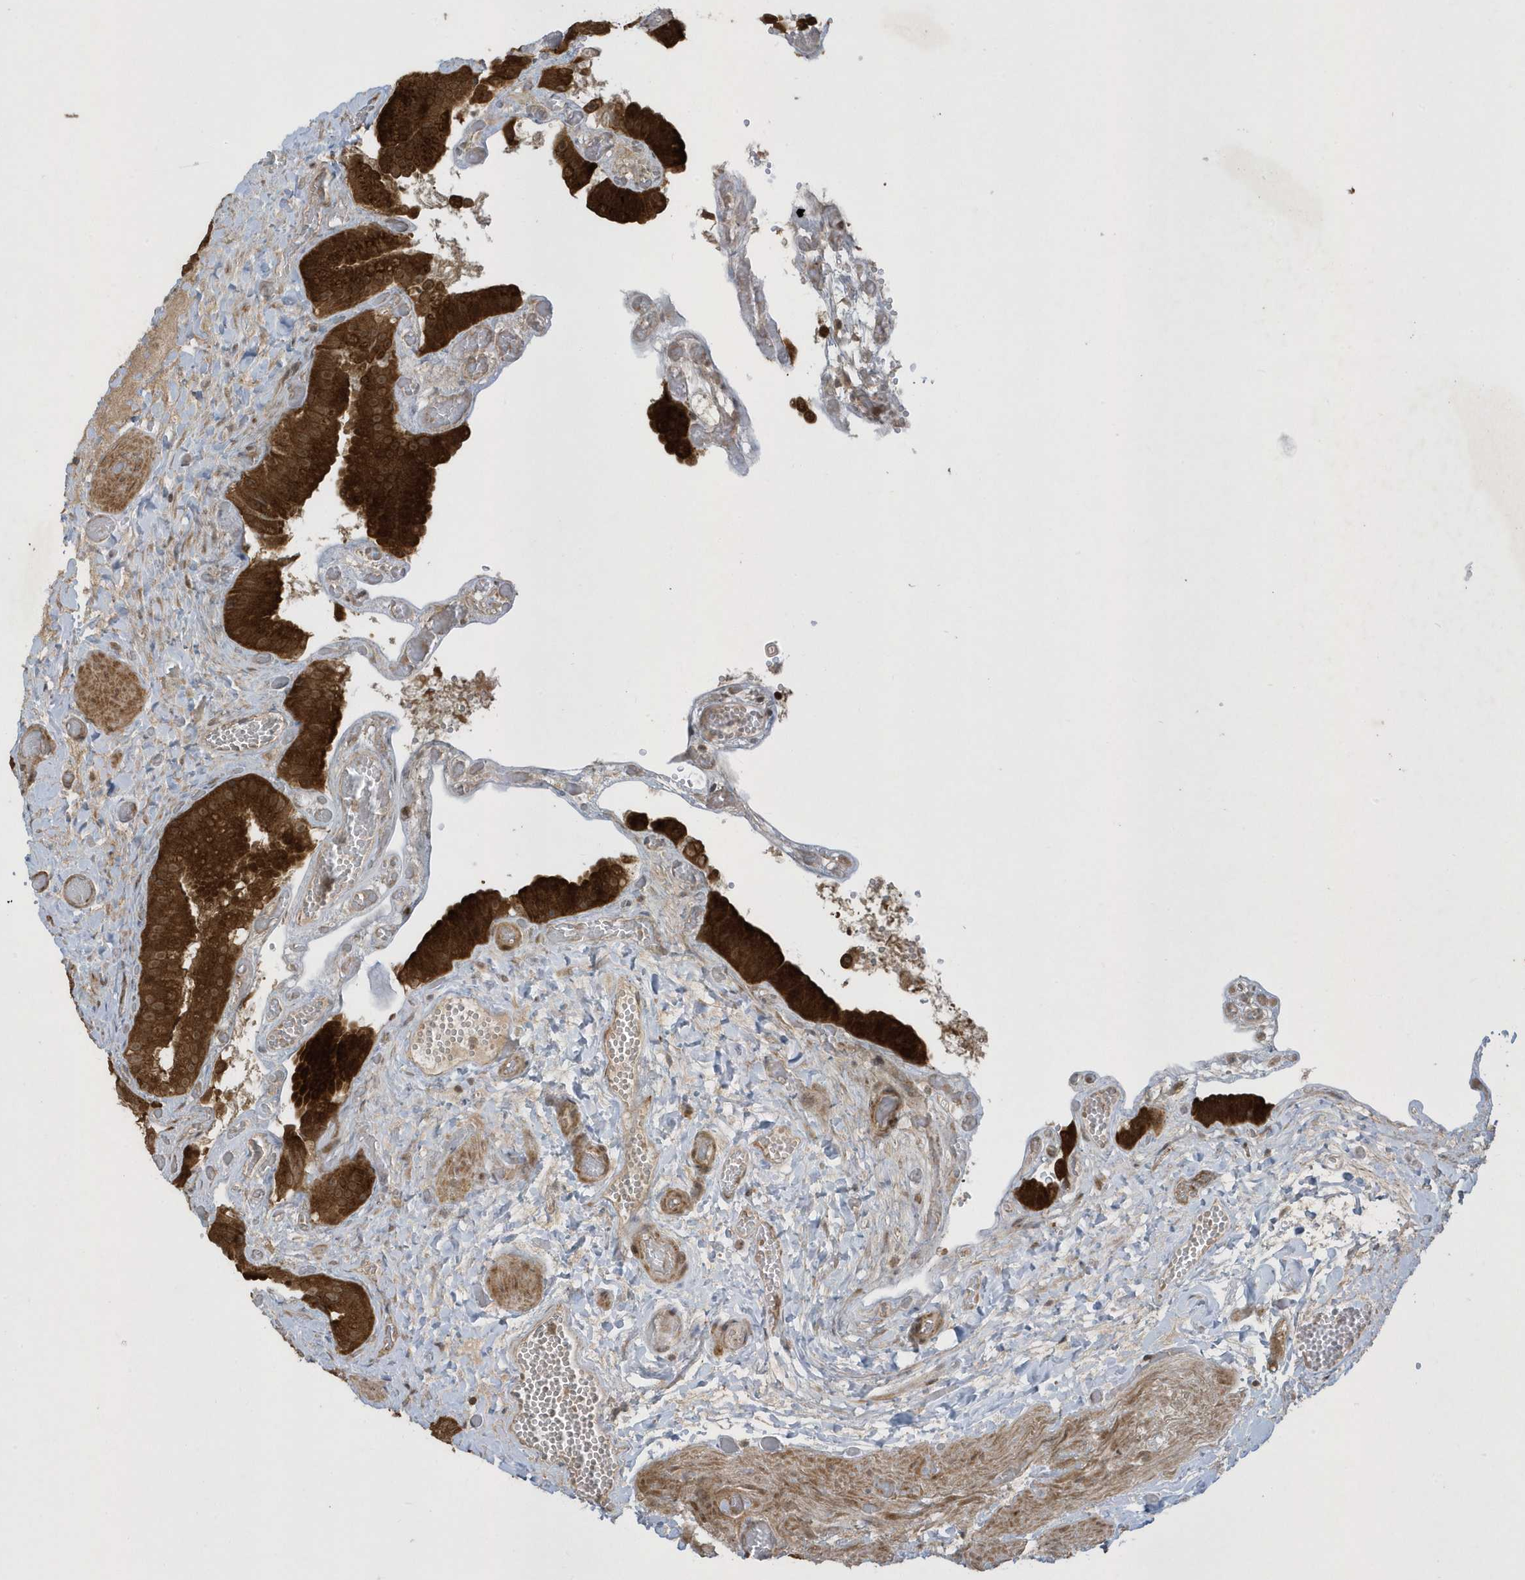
{"staining": {"intensity": "strong", "quantity": ">75%", "location": "cytoplasmic/membranous"}, "tissue": "gallbladder", "cell_type": "Glandular cells", "image_type": "normal", "snomed": [{"axis": "morphology", "description": "Normal tissue, NOS"}, {"axis": "topography", "description": "Gallbladder"}], "caption": "A high-resolution photomicrograph shows IHC staining of unremarkable gallbladder, which reveals strong cytoplasmic/membranous expression in approximately >75% of glandular cells.", "gene": "STAMBP", "patient": {"sex": "female", "age": 64}}